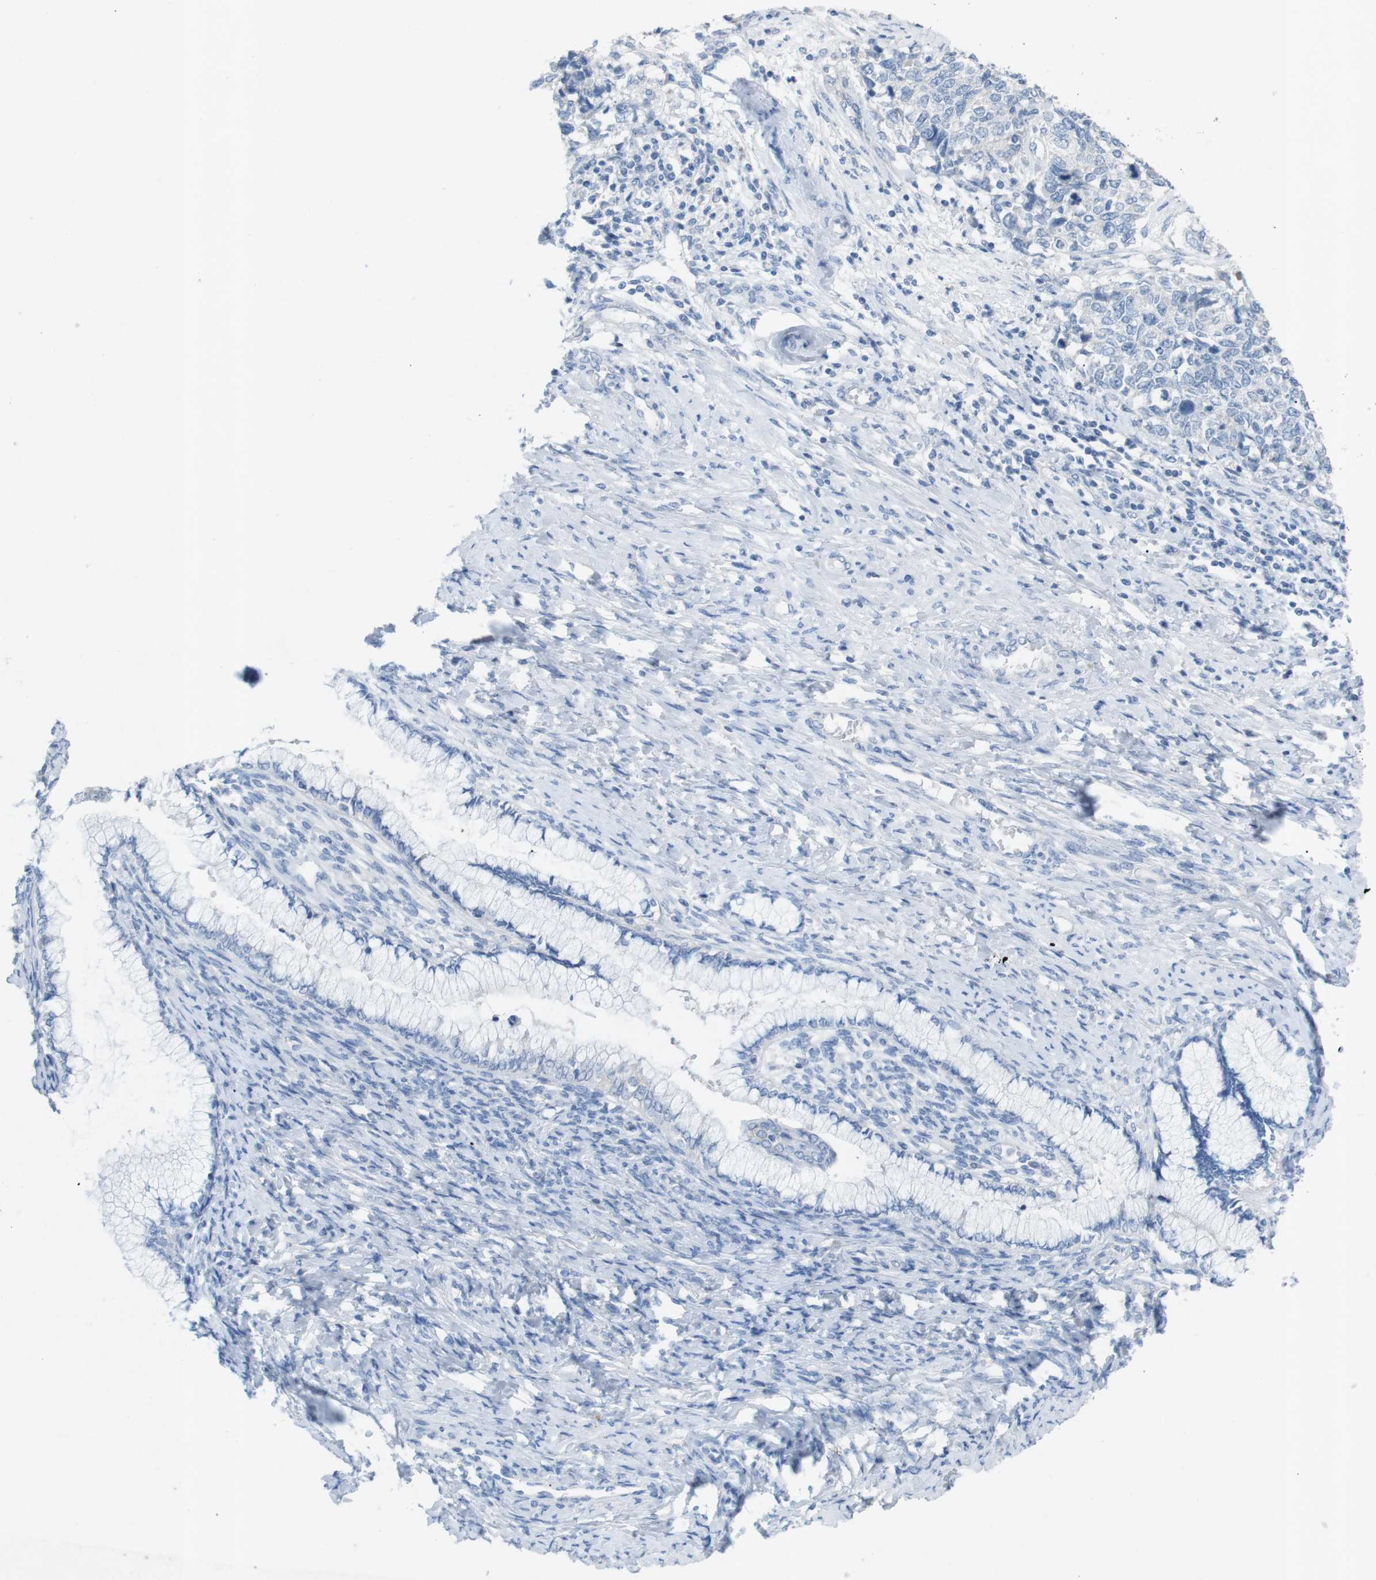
{"staining": {"intensity": "negative", "quantity": "none", "location": "none"}, "tissue": "cervical cancer", "cell_type": "Tumor cells", "image_type": "cancer", "snomed": [{"axis": "morphology", "description": "Squamous cell carcinoma, NOS"}, {"axis": "topography", "description": "Cervix"}], "caption": "Tumor cells show no significant protein positivity in cervical cancer.", "gene": "SALL4", "patient": {"sex": "female", "age": 63}}